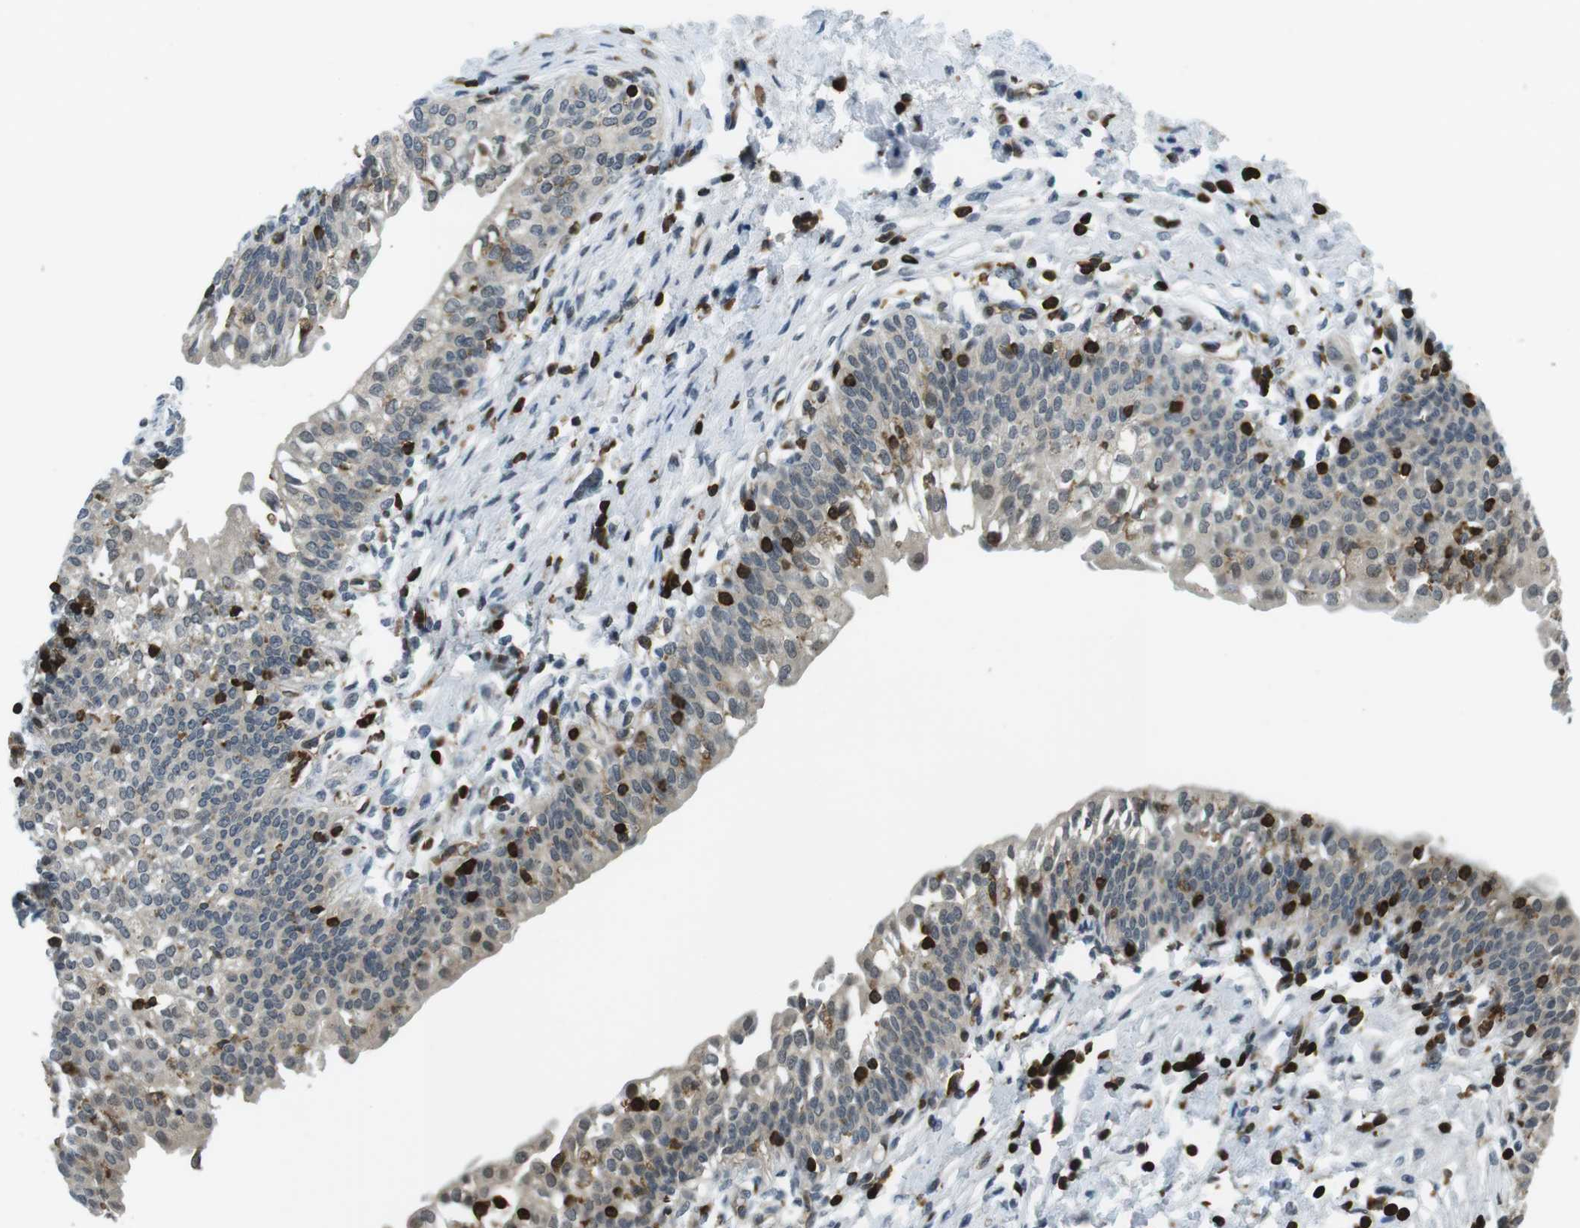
{"staining": {"intensity": "weak", "quantity": "<25%", "location": "cytoplasmic/membranous,nuclear"}, "tissue": "urinary bladder", "cell_type": "Urothelial cells", "image_type": "normal", "snomed": [{"axis": "morphology", "description": "Normal tissue, NOS"}, {"axis": "topography", "description": "Urinary bladder"}], "caption": "This histopathology image is of benign urinary bladder stained with immunohistochemistry to label a protein in brown with the nuclei are counter-stained blue. There is no expression in urothelial cells. The staining was performed using DAB (3,3'-diaminobenzidine) to visualize the protein expression in brown, while the nuclei were stained in blue with hematoxylin (Magnification: 20x).", "gene": "STK10", "patient": {"sex": "male", "age": 55}}